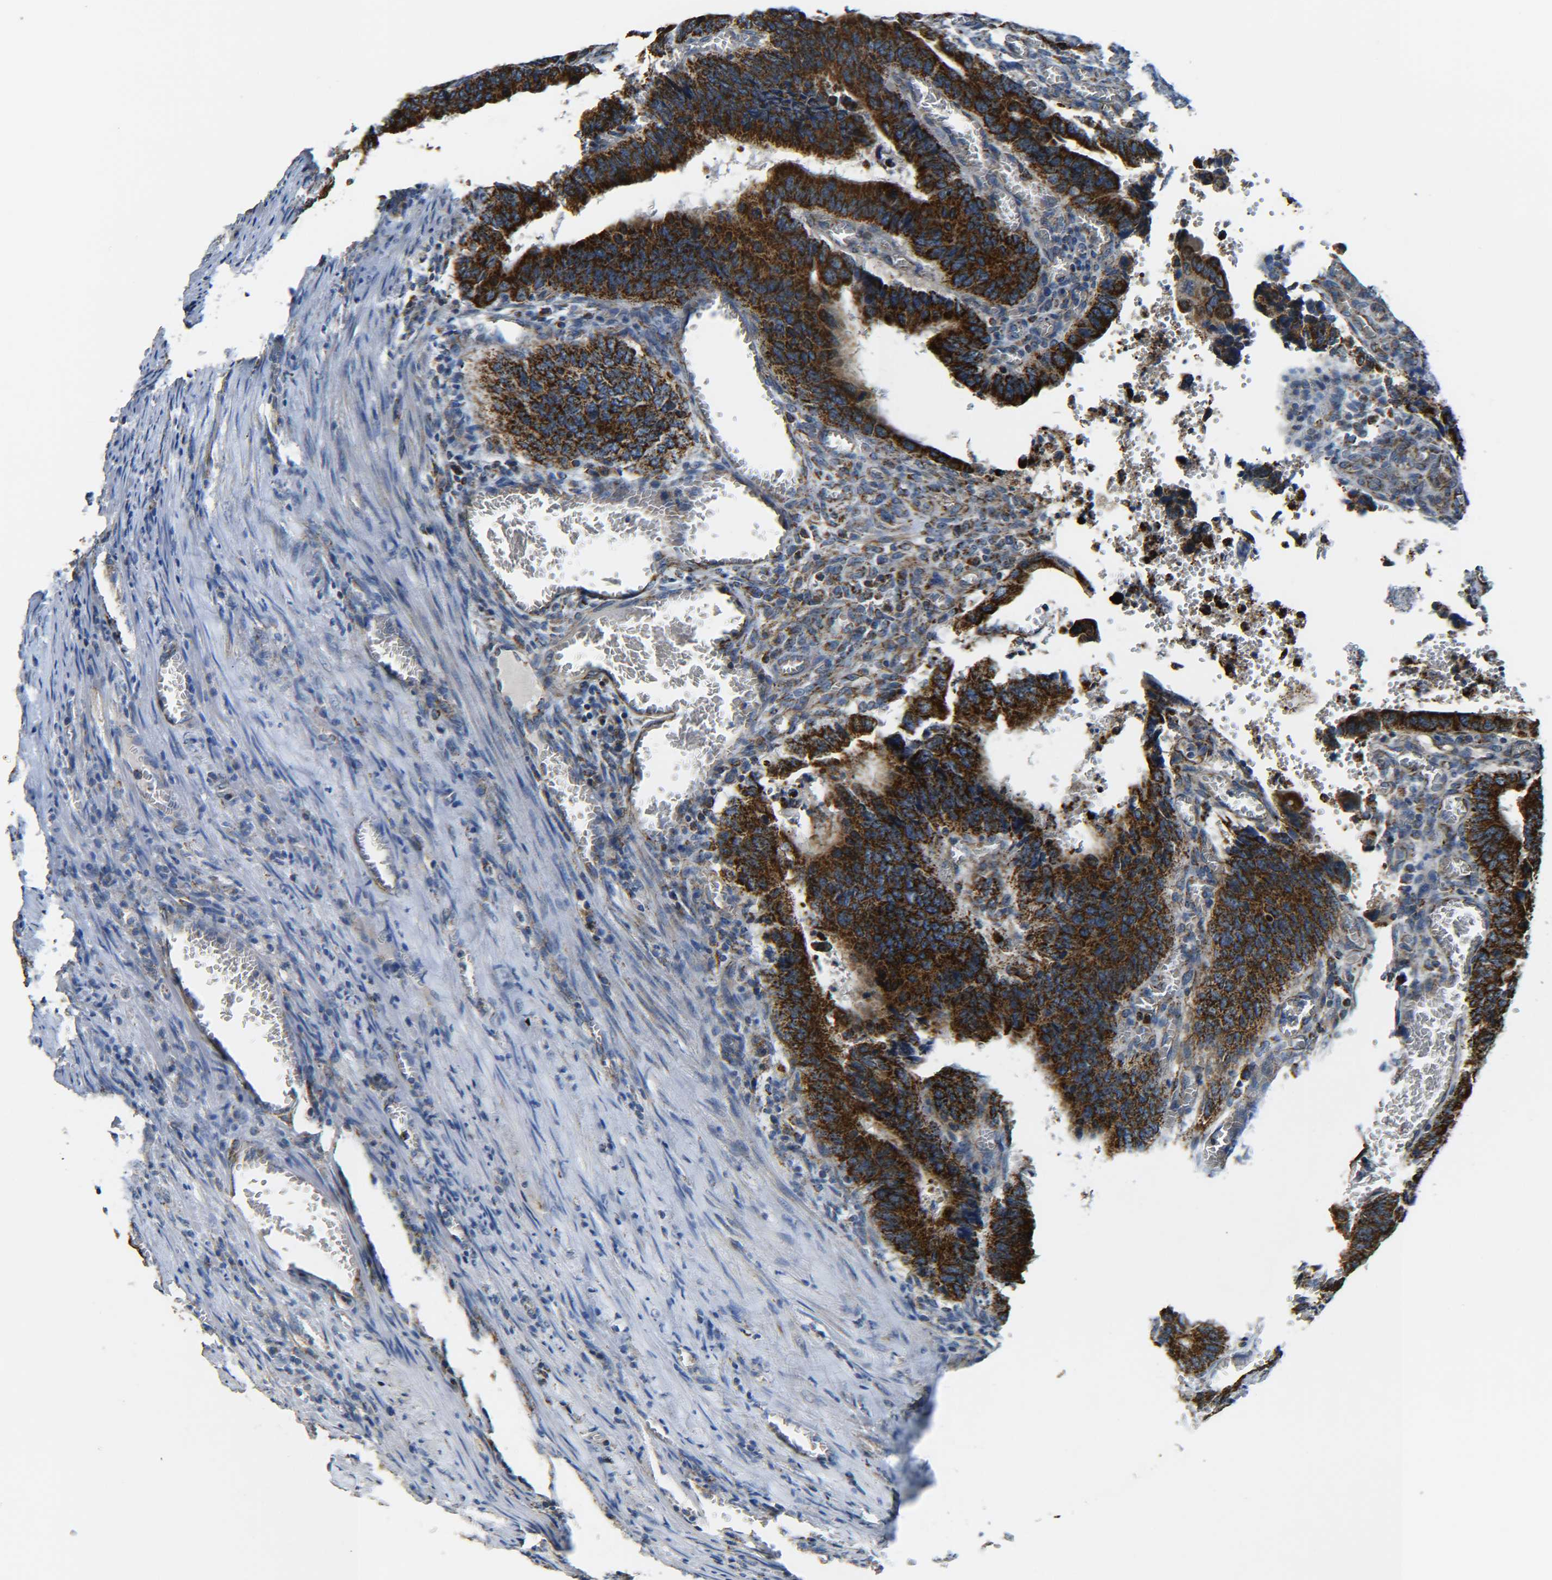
{"staining": {"intensity": "strong", "quantity": ">75%", "location": "cytoplasmic/membranous"}, "tissue": "colorectal cancer", "cell_type": "Tumor cells", "image_type": "cancer", "snomed": [{"axis": "morphology", "description": "Adenocarcinoma, NOS"}, {"axis": "topography", "description": "Colon"}], "caption": "High-magnification brightfield microscopy of adenocarcinoma (colorectal) stained with DAB (brown) and counterstained with hematoxylin (blue). tumor cells exhibit strong cytoplasmic/membranous staining is present in approximately>75% of cells.", "gene": "NR3C2", "patient": {"sex": "male", "age": 72}}